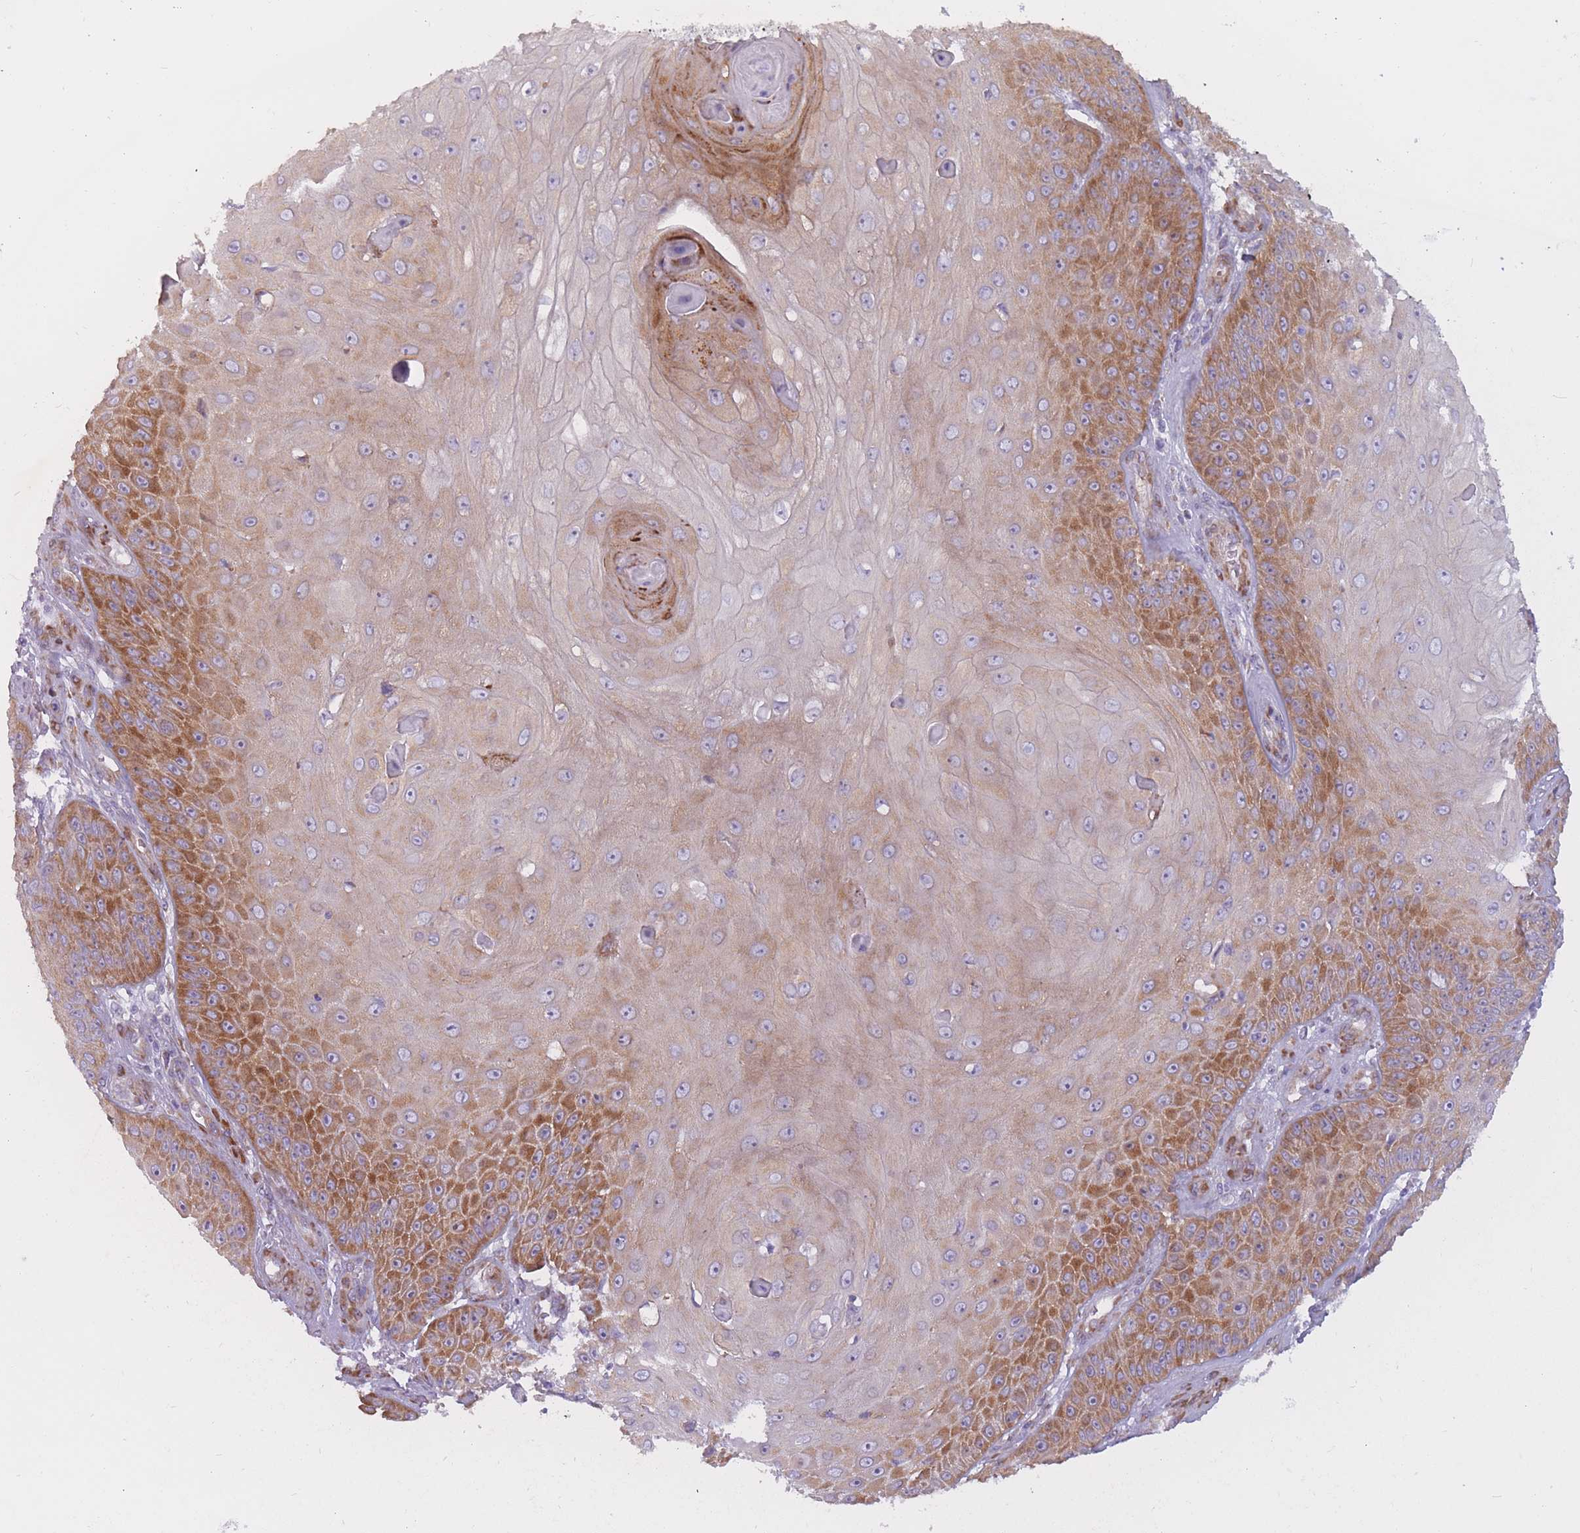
{"staining": {"intensity": "moderate", "quantity": "25%-75%", "location": "cytoplasmic/membranous"}, "tissue": "skin cancer", "cell_type": "Tumor cells", "image_type": "cancer", "snomed": [{"axis": "morphology", "description": "Squamous cell carcinoma, NOS"}, {"axis": "topography", "description": "Skin"}], "caption": "Immunohistochemistry (IHC) histopathology image of neoplastic tissue: human squamous cell carcinoma (skin) stained using IHC exhibits medium levels of moderate protein expression localized specifically in the cytoplasmic/membranous of tumor cells, appearing as a cytoplasmic/membranous brown color.", "gene": "RPL18", "patient": {"sex": "male", "age": 70}}